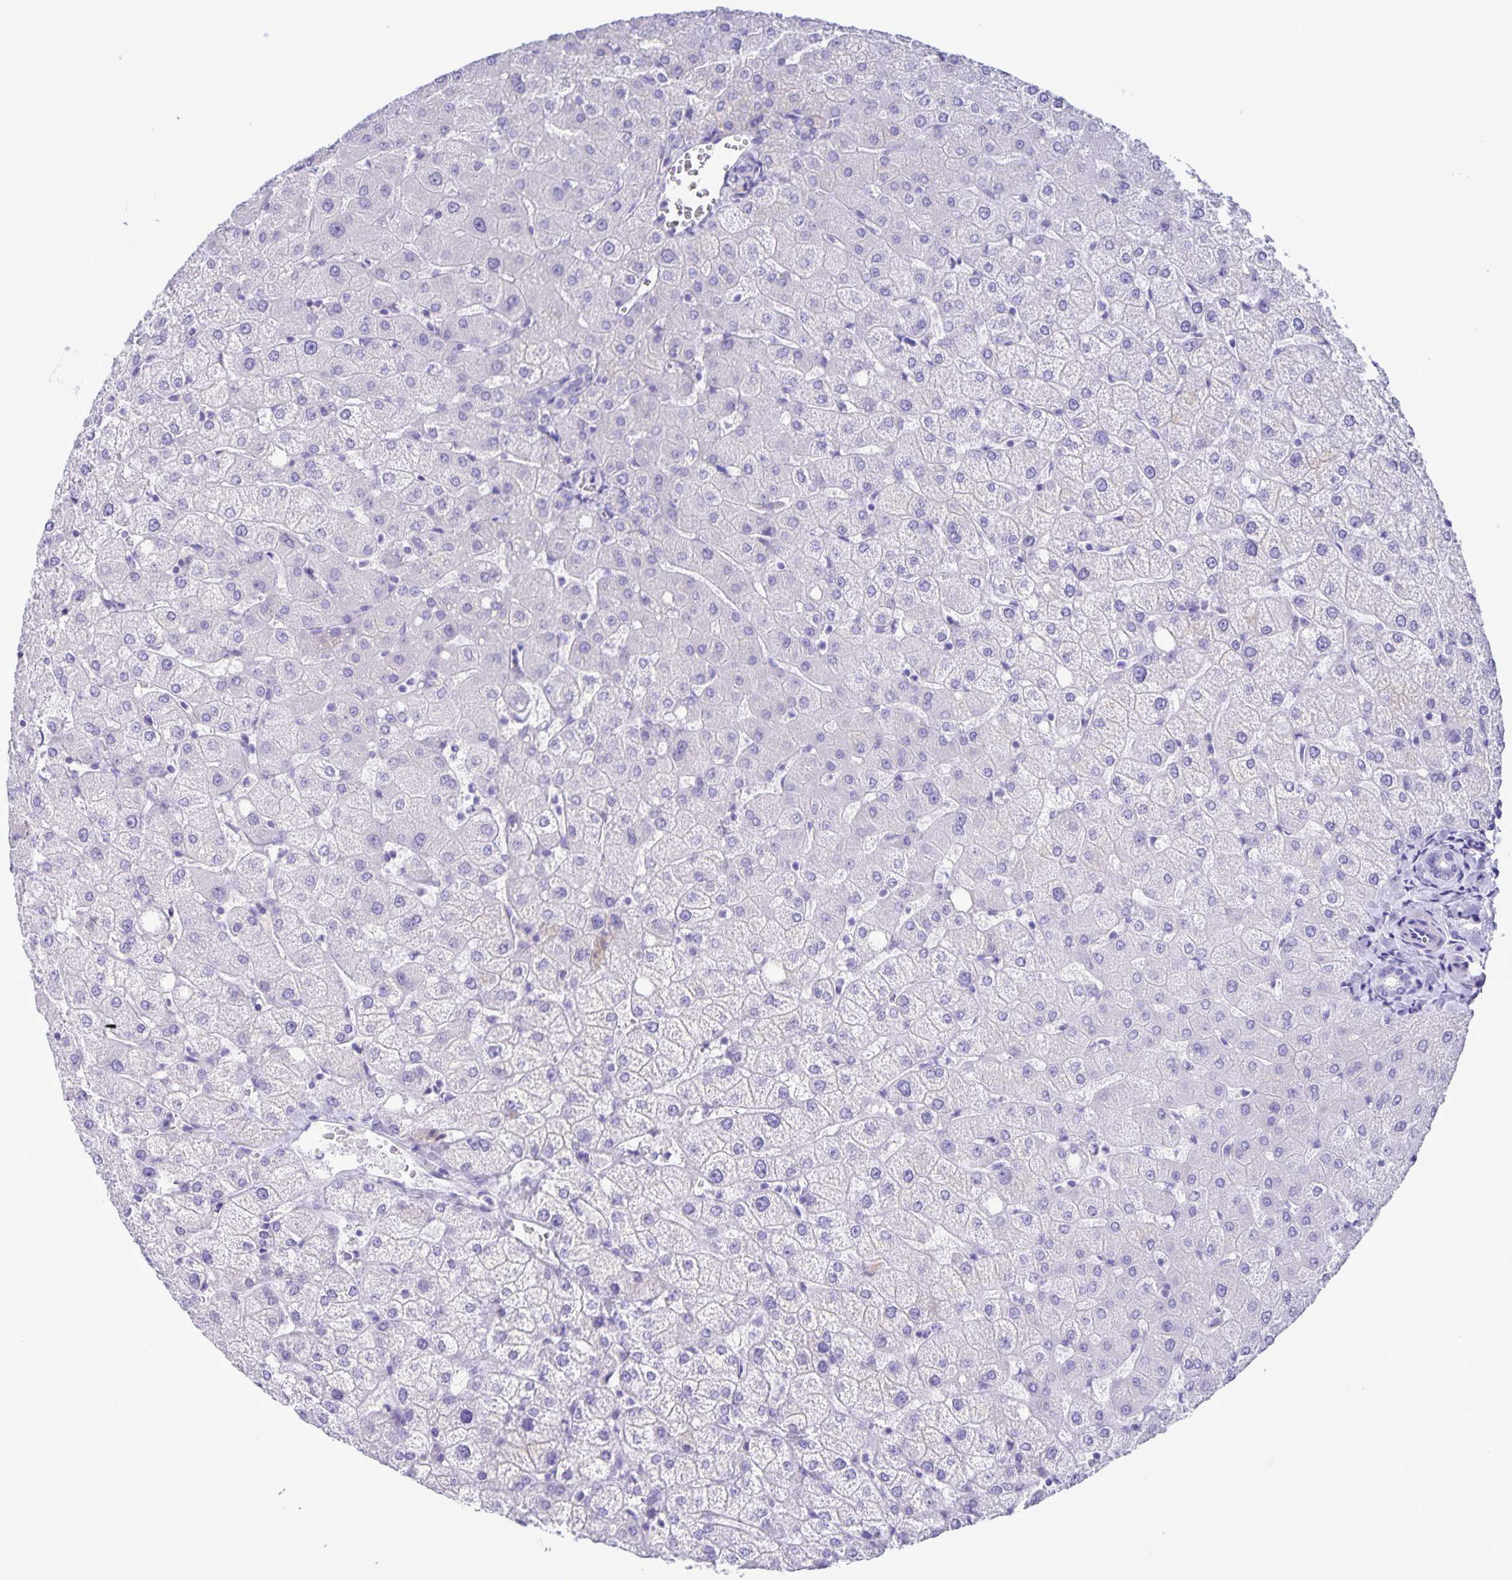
{"staining": {"intensity": "negative", "quantity": "none", "location": "none"}, "tissue": "liver", "cell_type": "Cholangiocytes", "image_type": "normal", "snomed": [{"axis": "morphology", "description": "Normal tissue, NOS"}, {"axis": "topography", "description": "Liver"}], "caption": "Cholangiocytes show no significant protein positivity in benign liver. (DAB (3,3'-diaminobenzidine) immunohistochemistry with hematoxylin counter stain).", "gene": "CAPSL", "patient": {"sex": "female", "age": 54}}